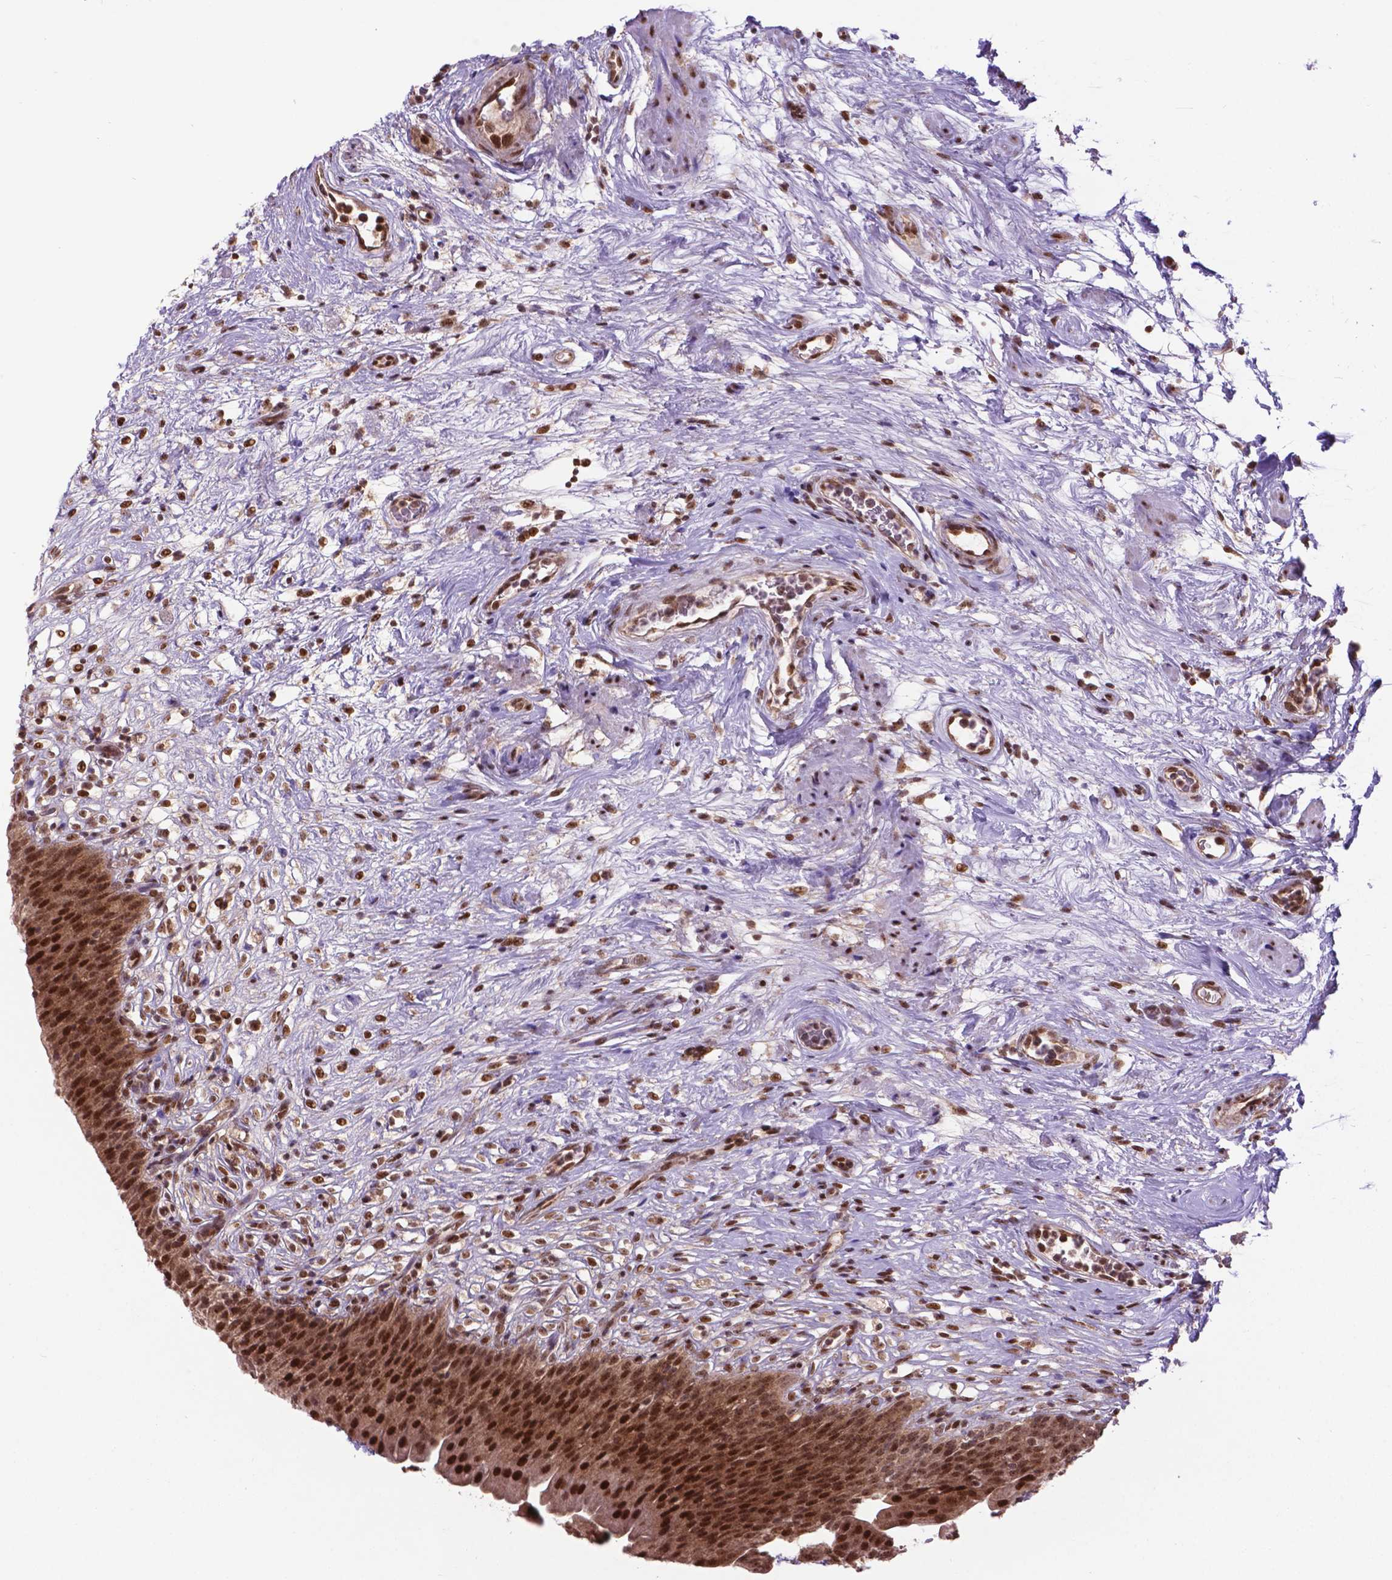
{"staining": {"intensity": "strong", "quantity": ">75%", "location": "nuclear"}, "tissue": "urinary bladder", "cell_type": "Urothelial cells", "image_type": "normal", "snomed": [{"axis": "morphology", "description": "Normal tissue, NOS"}, {"axis": "topography", "description": "Urinary bladder"}], "caption": "Urothelial cells show strong nuclear positivity in about >75% of cells in unremarkable urinary bladder.", "gene": "CSNK2A1", "patient": {"sex": "male", "age": 76}}